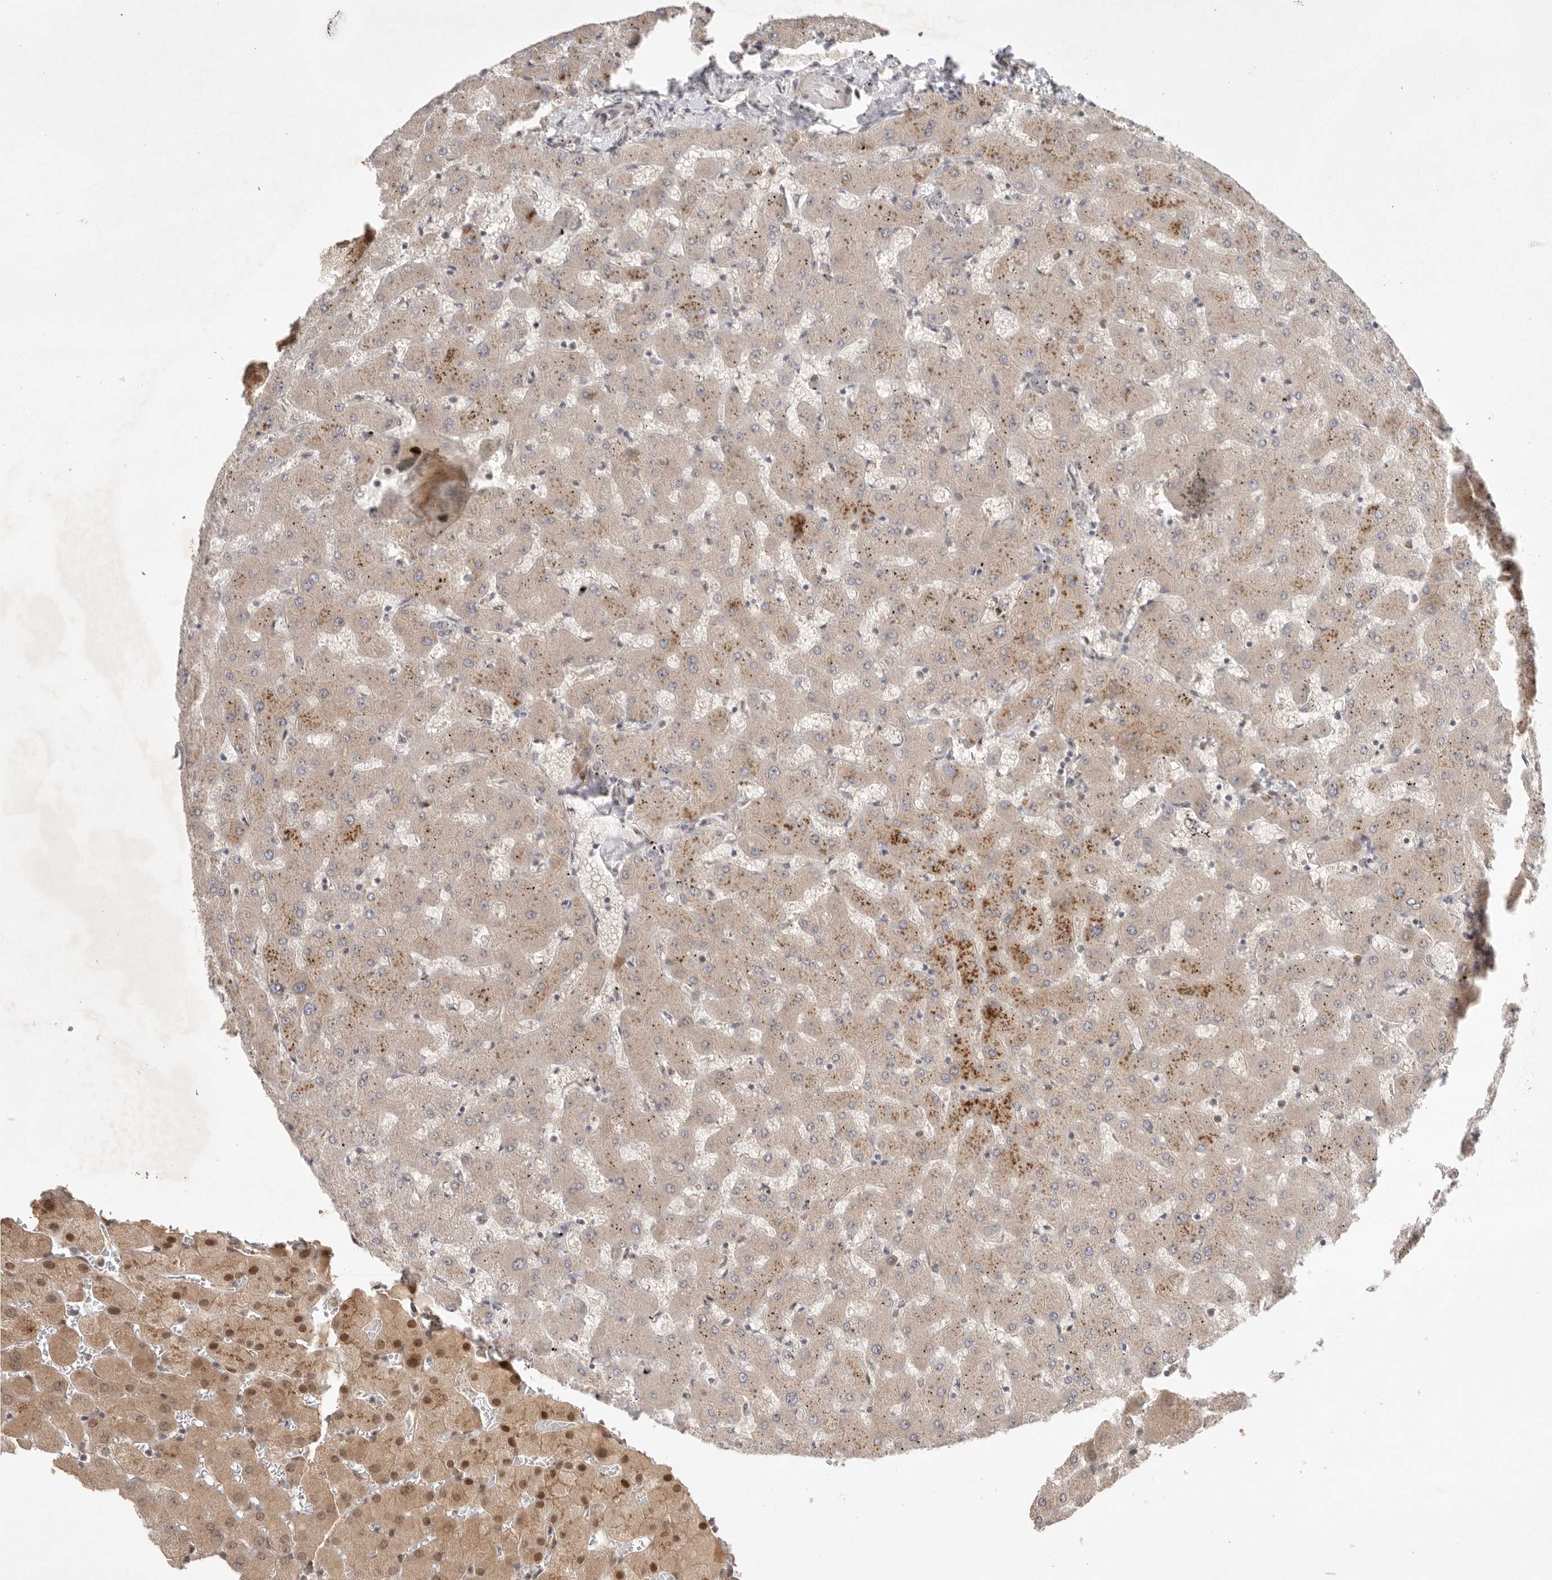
{"staining": {"intensity": "negative", "quantity": "none", "location": "none"}, "tissue": "liver", "cell_type": "Cholangiocytes", "image_type": "normal", "snomed": [{"axis": "morphology", "description": "Normal tissue, NOS"}, {"axis": "topography", "description": "Liver"}], "caption": "Immunohistochemical staining of normal liver shows no significant staining in cholangiocytes. (DAB (3,3'-diaminobenzidine) immunohistochemistry visualized using brightfield microscopy, high magnification).", "gene": "LEMD3", "patient": {"sex": "female", "age": 63}}